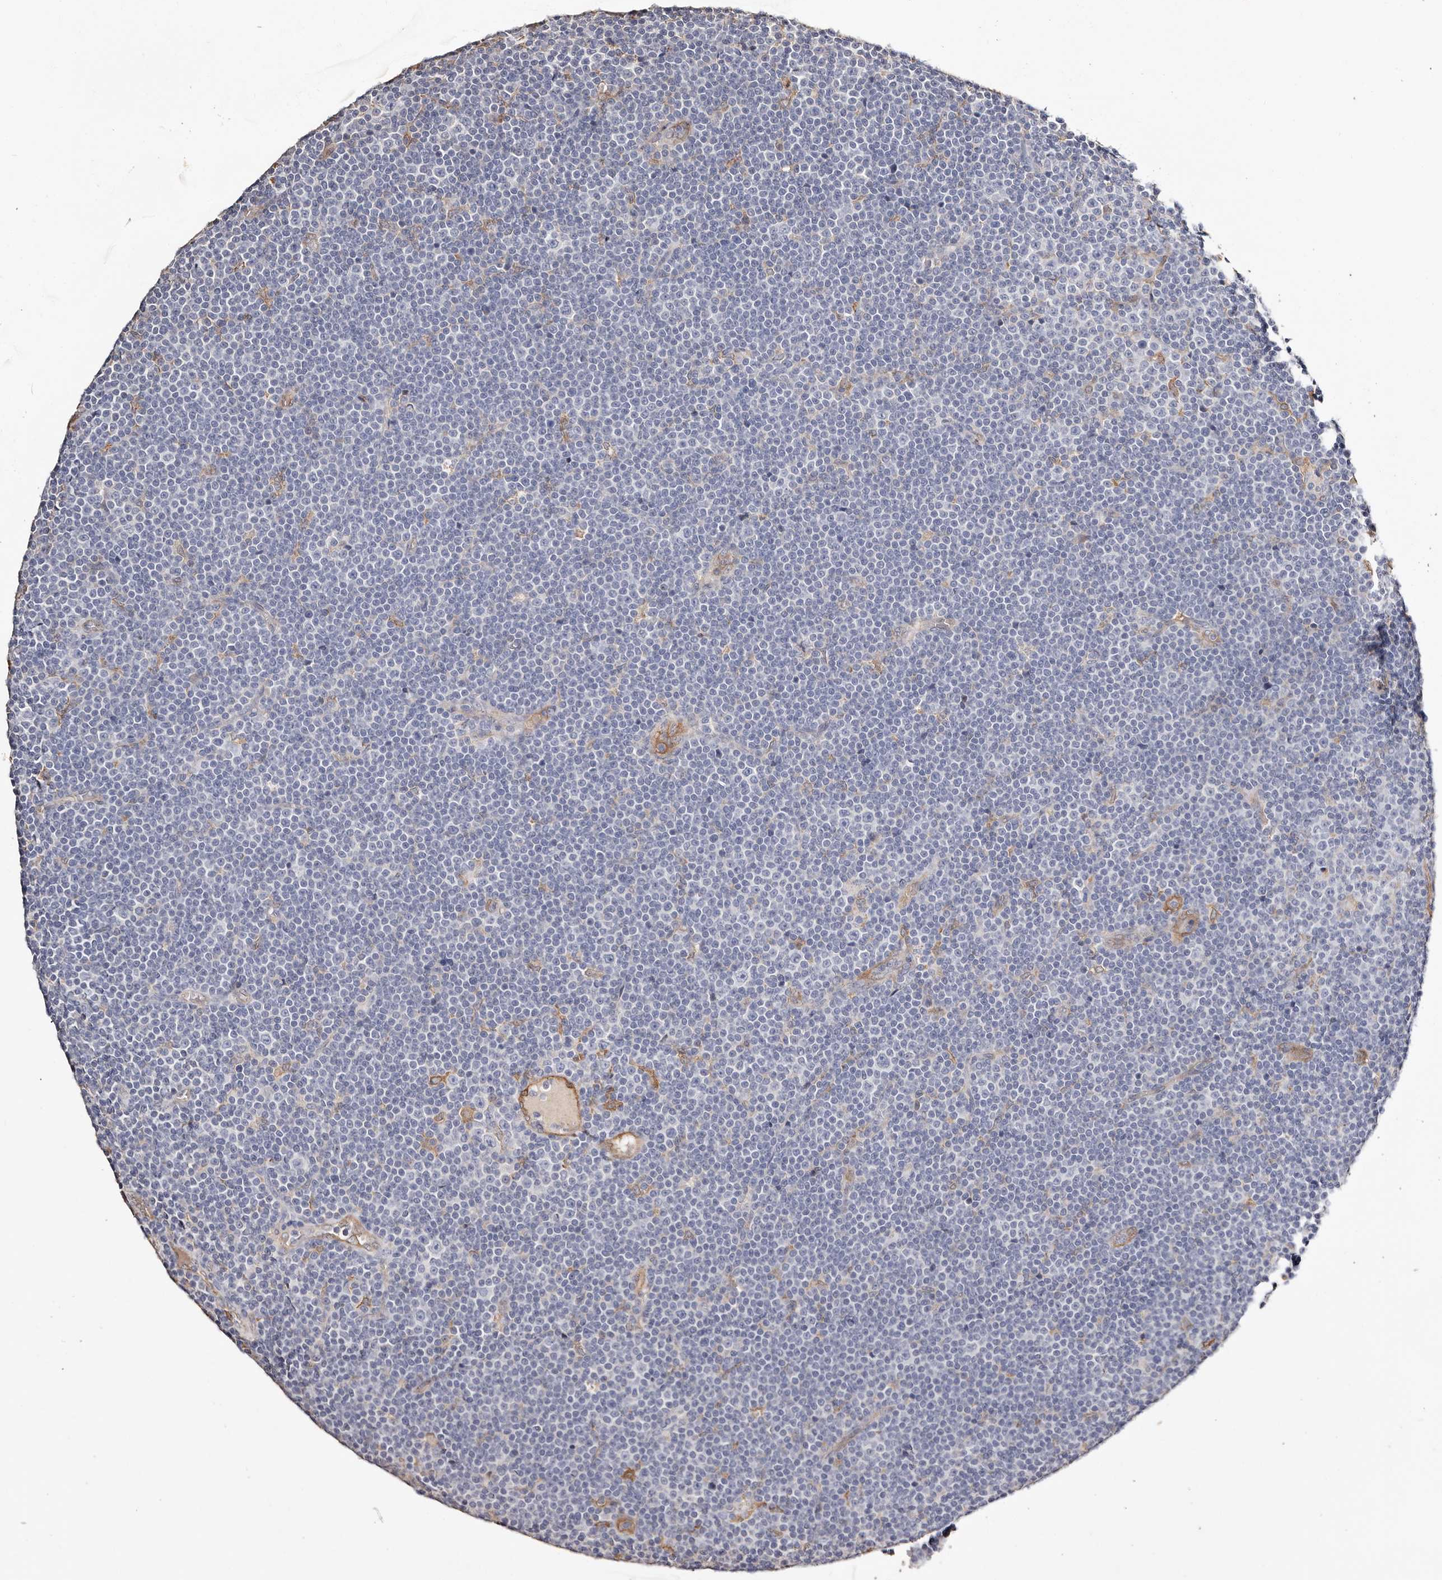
{"staining": {"intensity": "negative", "quantity": "none", "location": "none"}, "tissue": "lymphoma", "cell_type": "Tumor cells", "image_type": "cancer", "snomed": [{"axis": "morphology", "description": "Malignant lymphoma, non-Hodgkin's type, Low grade"}, {"axis": "topography", "description": "Lymph node"}], "caption": "Tumor cells are negative for brown protein staining in malignant lymphoma, non-Hodgkin's type (low-grade).", "gene": "TGM2", "patient": {"sex": "female", "age": 67}}